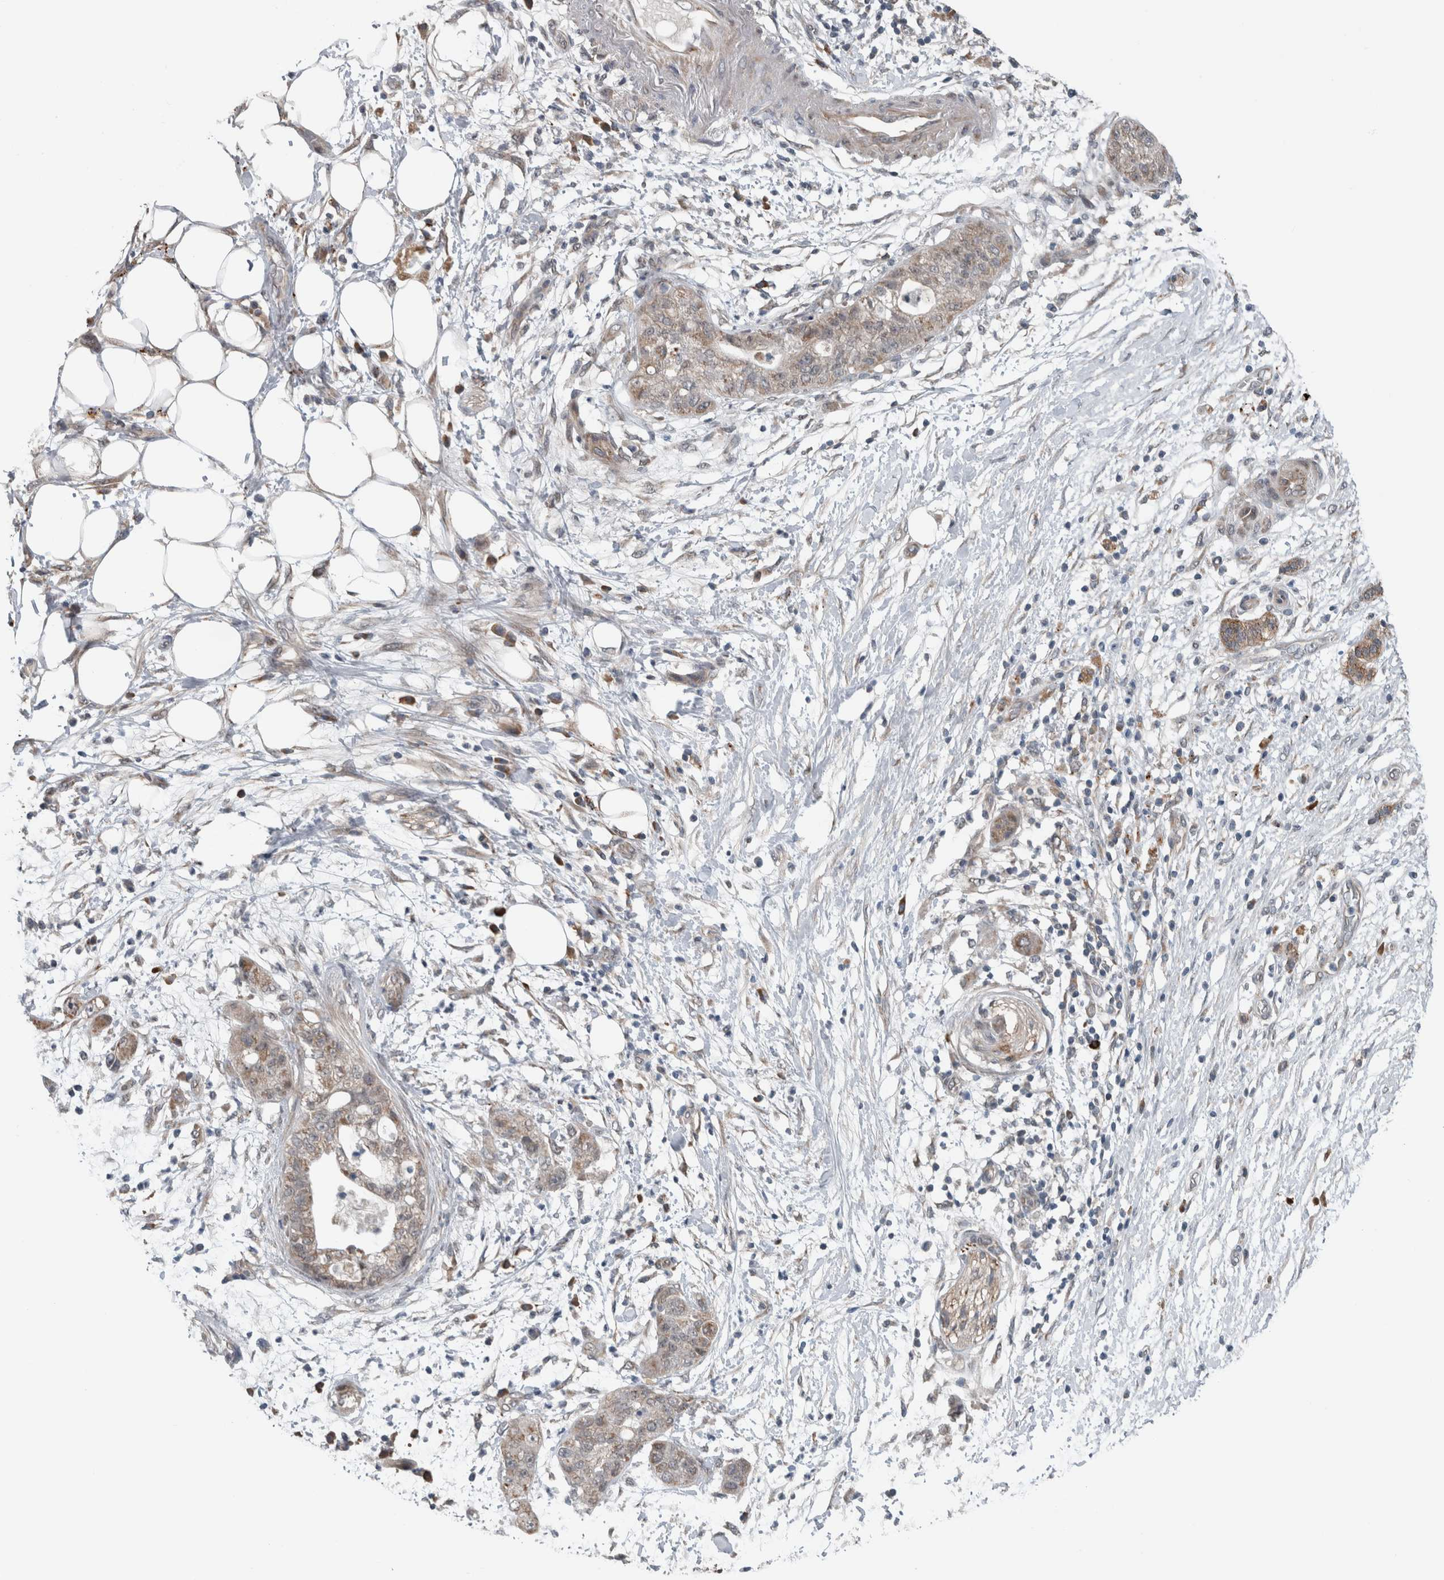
{"staining": {"intensity": "weak", "quantity": "<25%", "location": "cytoplasmic/membranous"}, "tissue": "pancreatic cancer", "cell_type": "Tumor cells", "image_type": "cancer", "snomed": [{"axis": "morphology", "description": "Adenocarcinoma, NOS"}, {"axis": "topography", "description": "Pancreas"}], "caption": "Immunohistochemical staining of pancreatic cancer (adenocarcinoma) demonstrates no significant expression in tumor cells. Nuclei are stained in blue.", "gene": "GBA2", "patient": {"sex": "female", "age": 78}}